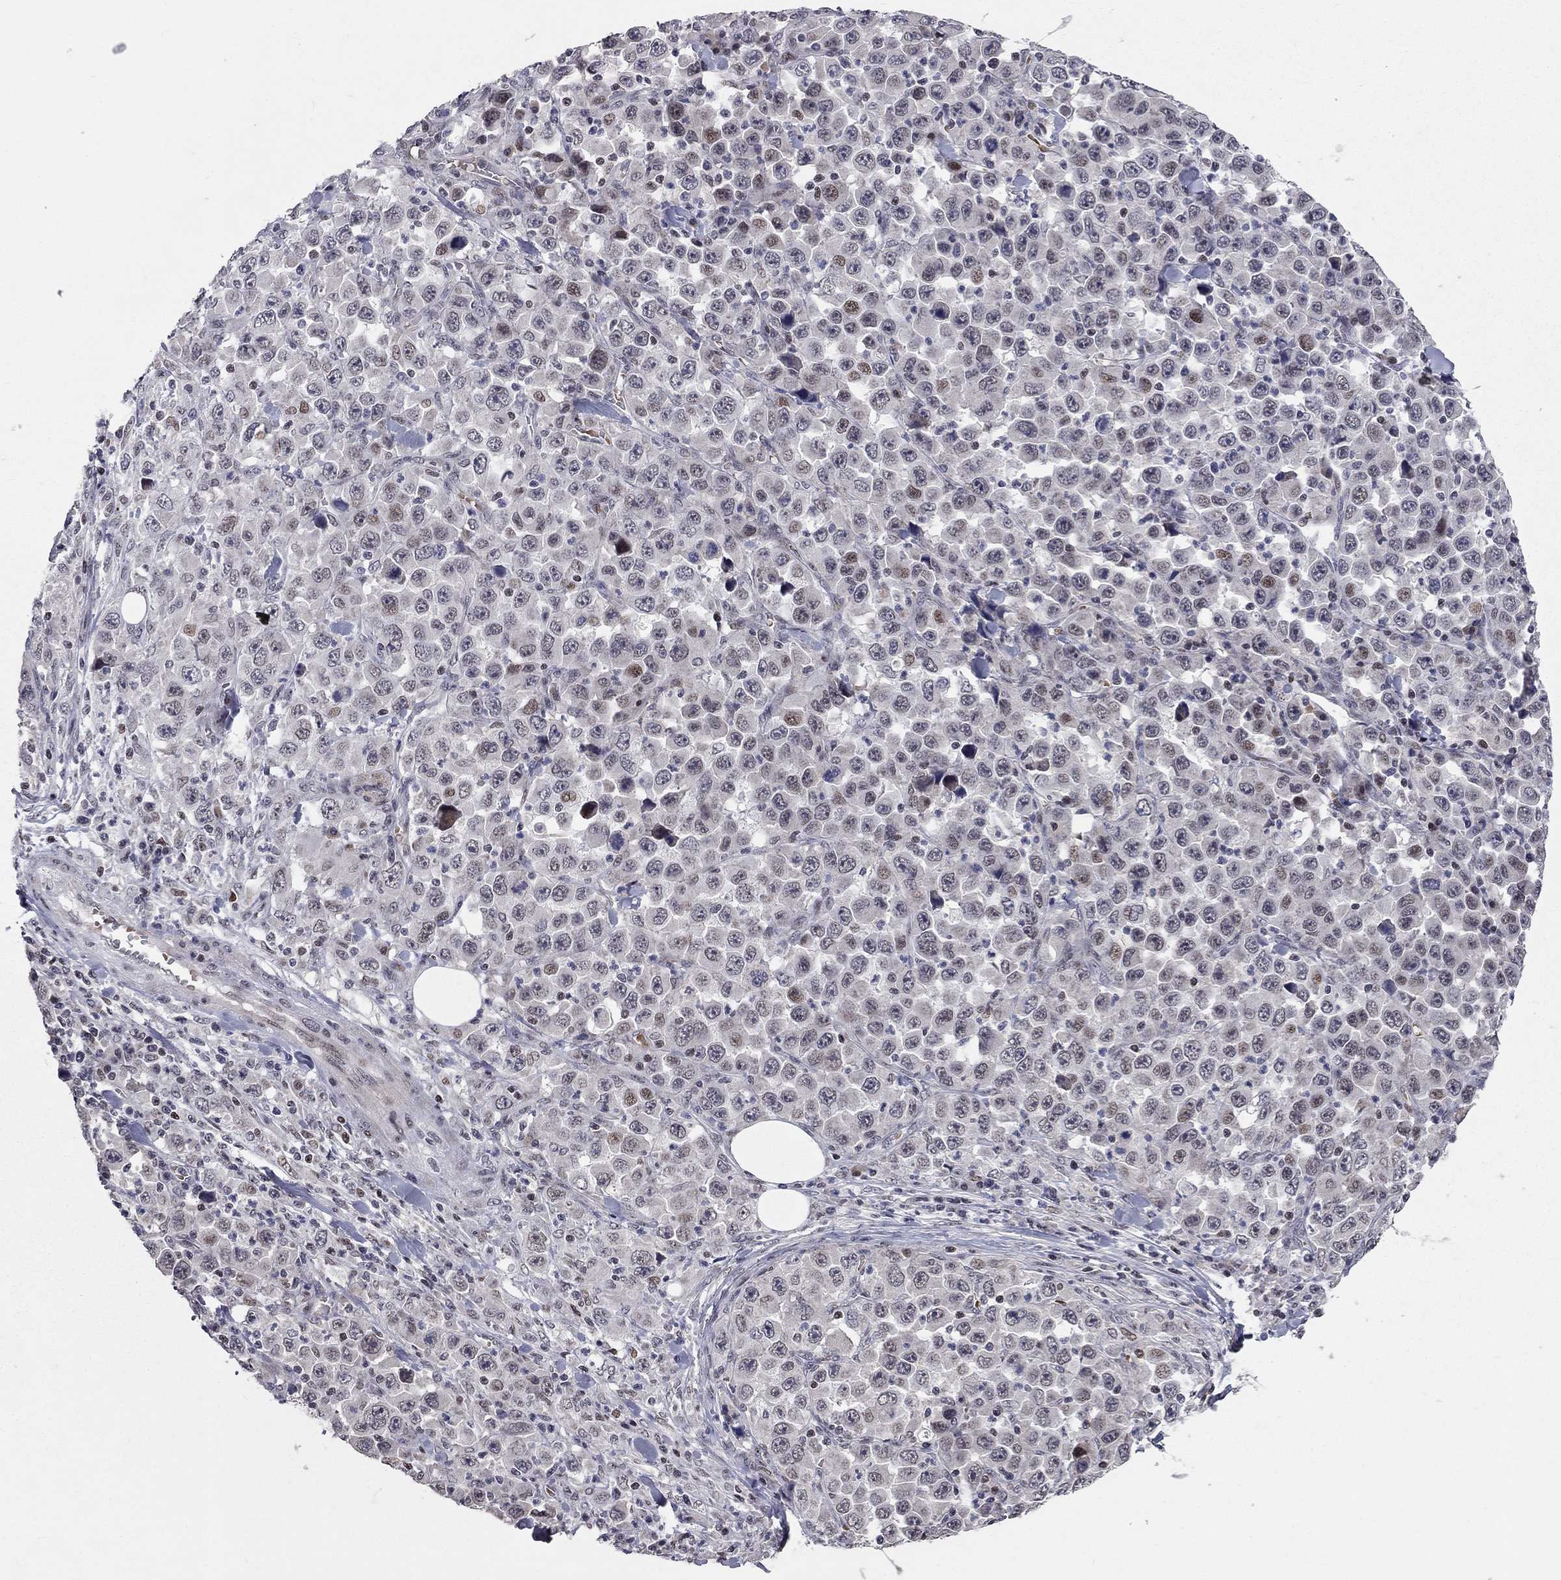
{"staining": {"intensity": "weak", "quantity": "<25%", "location": "nuclear"}, "tissue": "stomach cancer", "cell_type": "Tumor cells", "image_type": "cancer", "snomed": [{"axis": "morphology", "description": "Normal tissue, NOS"}, {"axis": "morphology", "description": "Adenocarcinoma, NOS"}, {"axis": "topography", "description": "Stomach, upper"}, {"axis": "topography", "description": "Stomach"}], "caption": "This photomicrograph is of stomach cancer (adenocarcinoma) stained with IHC to label a protein in brown with the nuclei are counter-stained blue. There is no expression in tumor cells.", "gene": "HDAC3", "patient": {"sex": "male", "age": 59}}